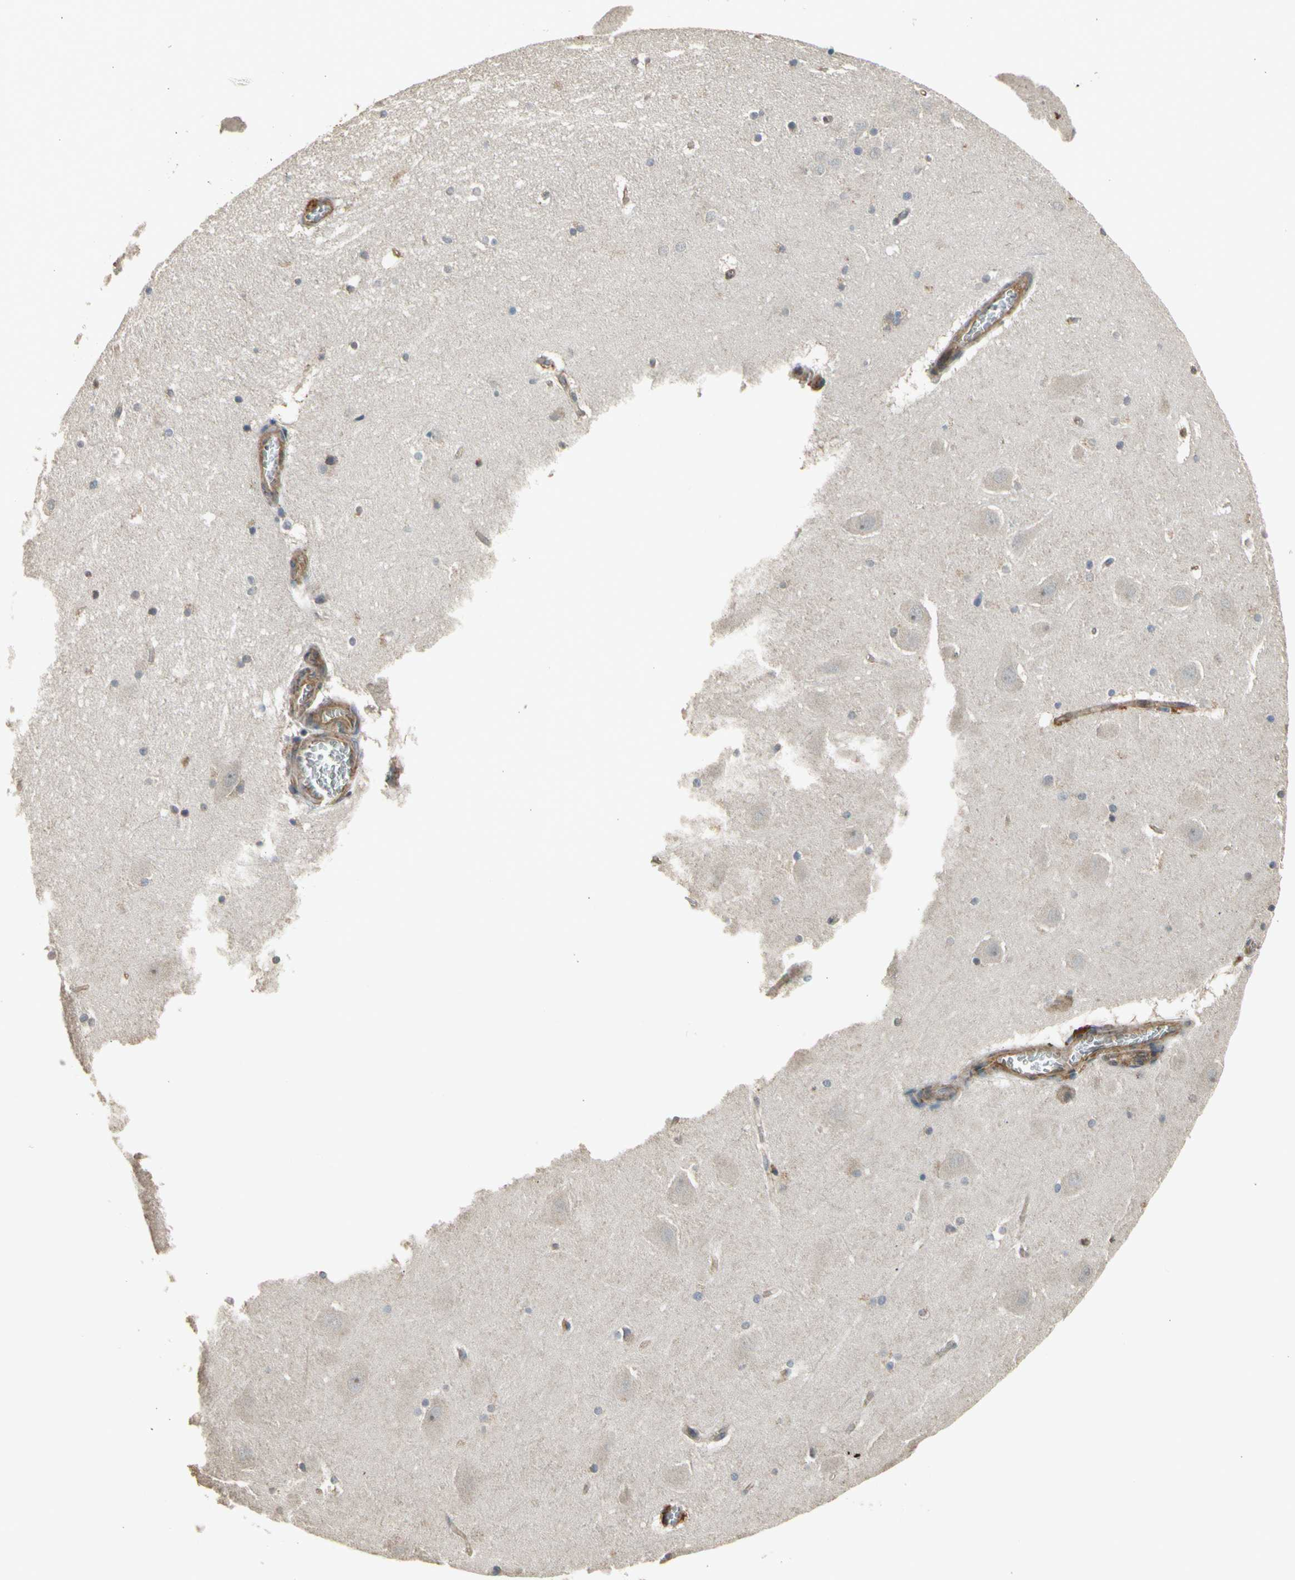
{"staining": {"intensity": "negative", "quantity": "none", "location": "none"}, "tissue": "hippocampus", "cell_type": "Glial cells", "image_type": "normal", "snomed": [{"axis": "morphology", "description": "Normal tissue, NOS"}, {"axis": "topography", "description": "Hippocampus"}], "caption": "Immunohistochemical staining of benign hippocampus displays no significant staining in glial cells. (DAB IHC, high magnification).", "gene": "EFNB2", "patient": {"sex": "male", "age": 45}}